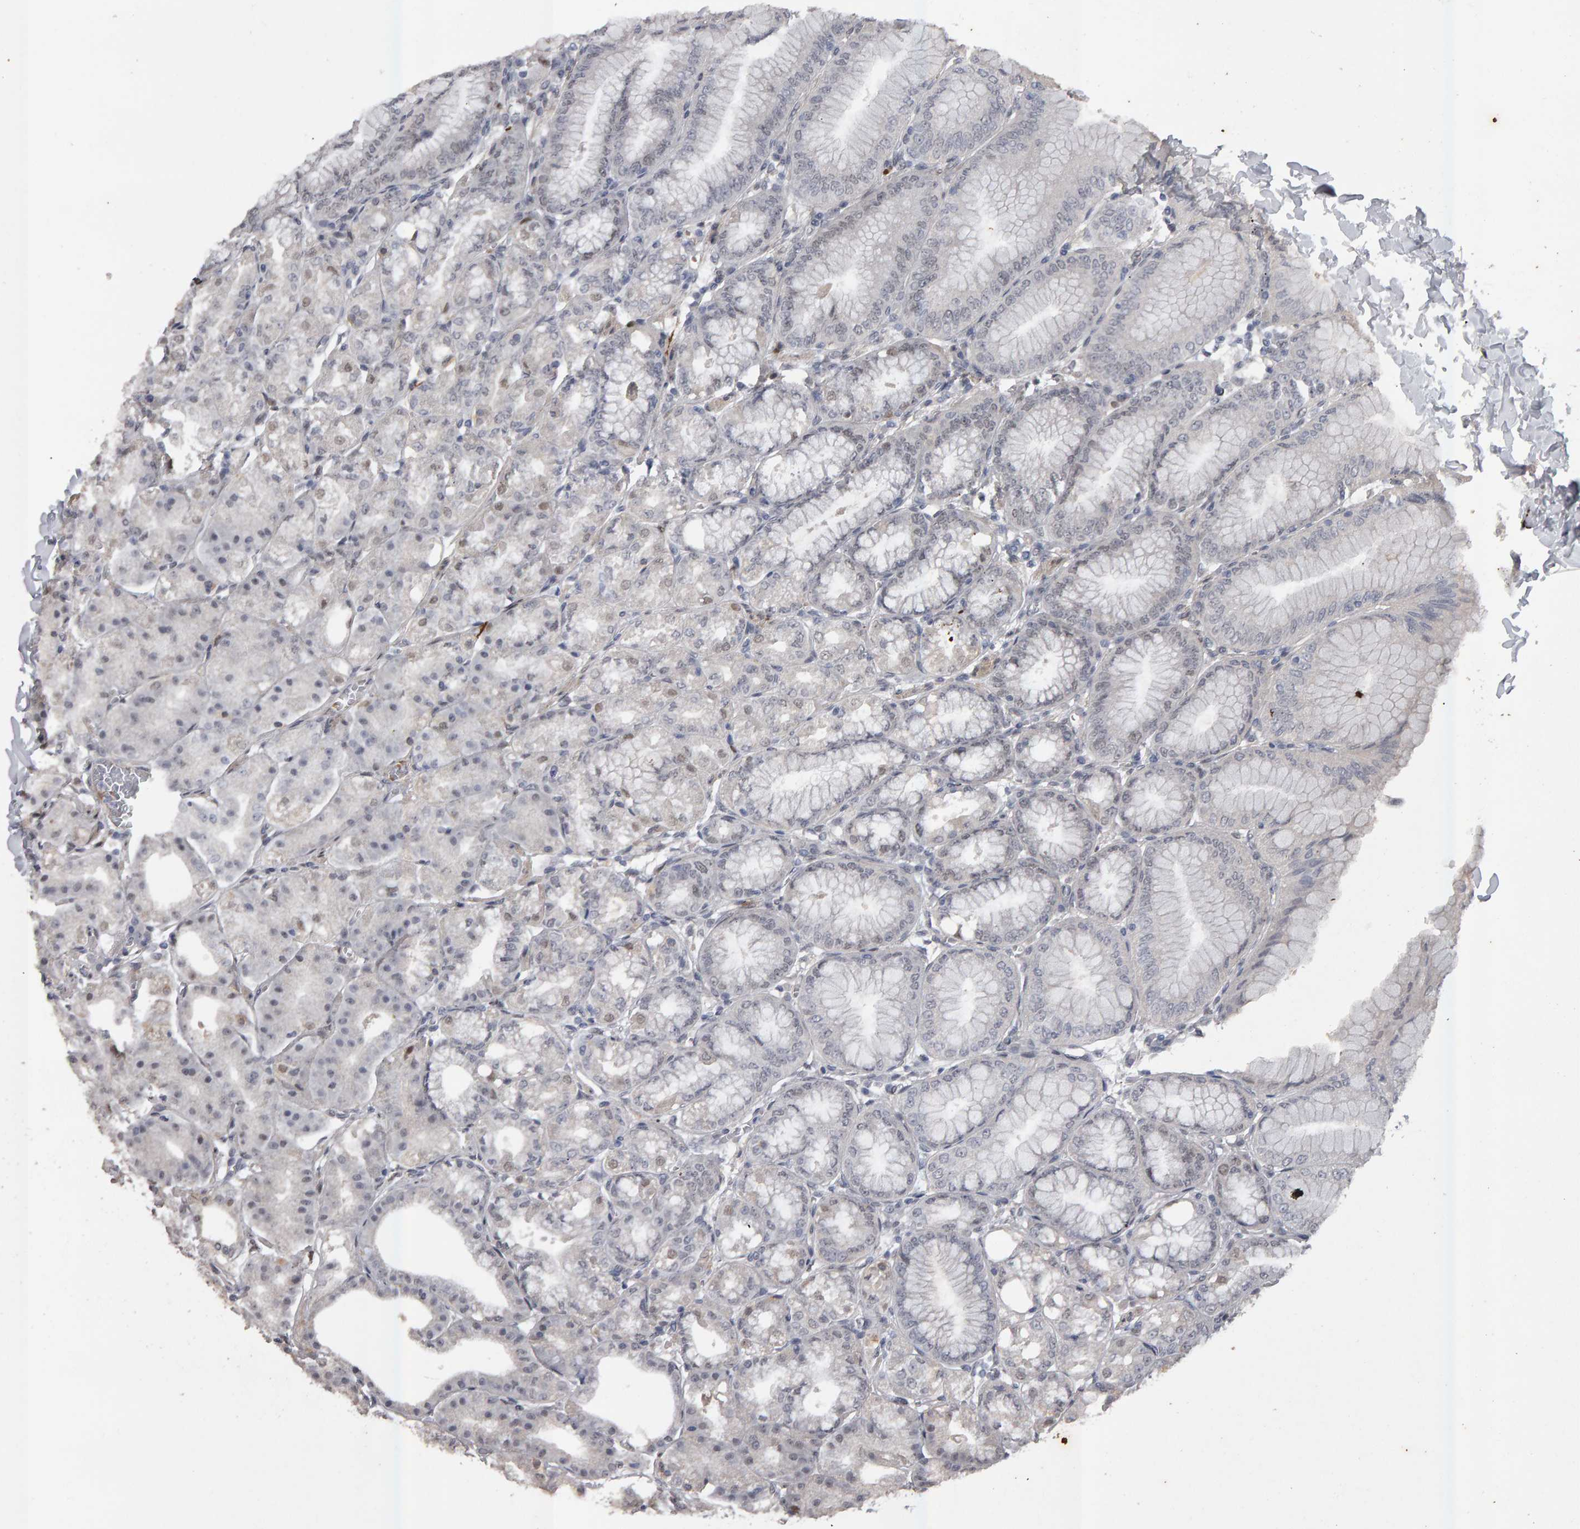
{"staining": {"intensity": "weak", "quantity": "25%-75%", "location": "nuclear"}, "tissue": "stomach", "cell_type": "Glandular cells", "image_type": "normal", "snomed": [{"axis": "morphology", "description": "Normal tissue, NOS"}, {"axis": "topography", "description": "Stomach, lower"}], "caption": "High-magnification brightfield microscopy of unremarkable stomach stained with DAB (brown) and counterstained with hematoxylin (blue). glandular cells exhibit weak nuclear positivity is present in about25%-75% of cells. The protein of interest is stained brown, and the nuclei are stained in blue (DAB (3,3'-diaminobenzidine) IHC with brightfield microscopy, high magnification).", "gene": "IPO8", "patient": {"sex": "male", "age": 71}}